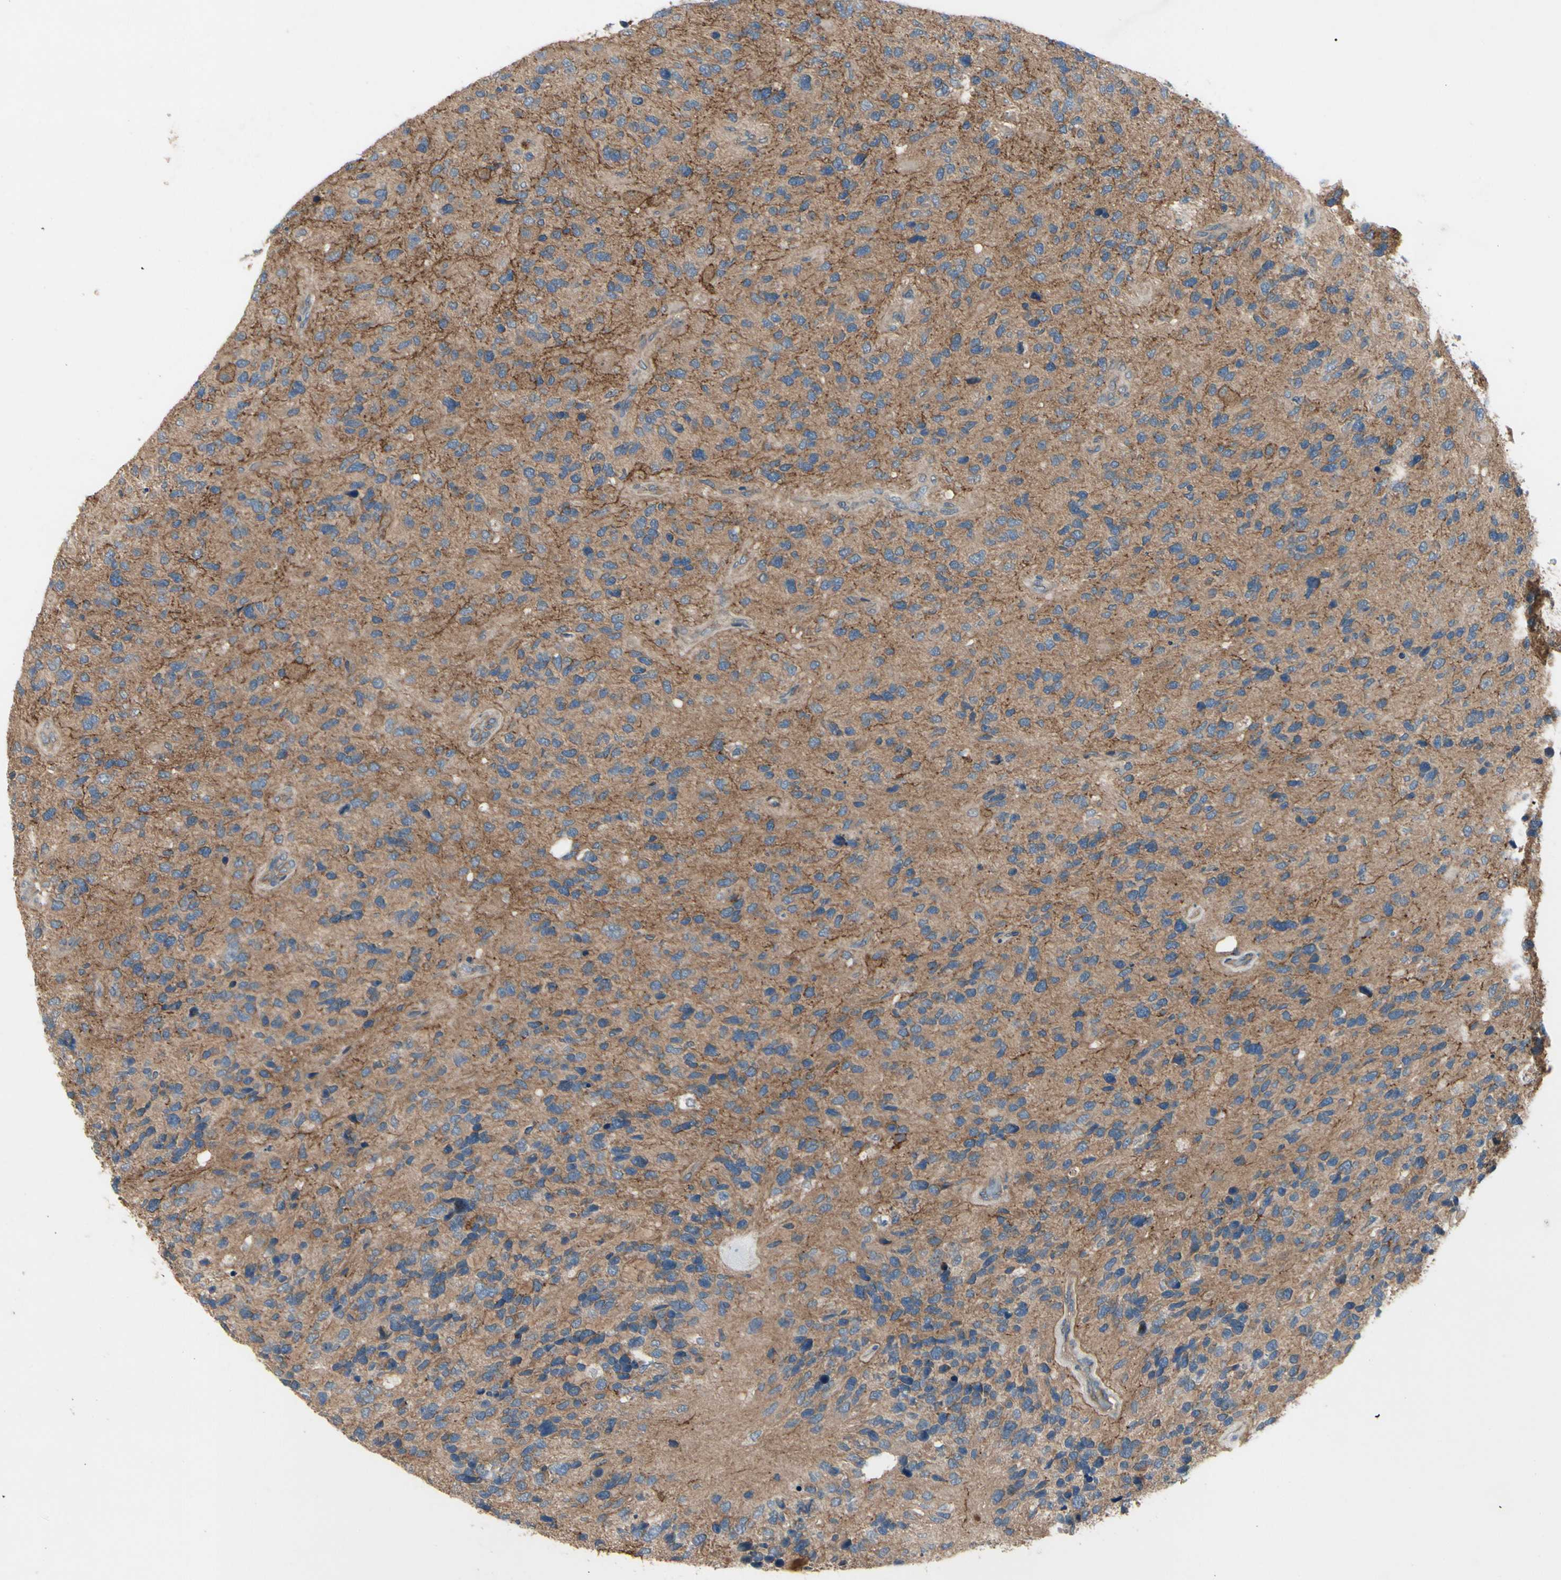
{"staining": {"intensity": "moderate", "quantity": "<25%", "location": "cytoplasmic/membranous"}, "tissue": "glioma", "cell_type": "Tumor cells", "image_type": "cancer", "snomed": [{"axis": "morphology", "description": "Glioma, malignant, High grade"}, {"axis": "topography", "description": "Brain"}], "caption": "Protein analysis of glioma tissue demonstrates moderate cytoplasmic/membranous expression in approximately <25% of tumor cells. The staining was performed using DAB (3,3'-diaminobenzidine) to visualize the protein expression in brown, while the nuclei were stained in blue with hematoxylin (Magnification: 20x).", "gene": "ICAM5", "patient": {"sex": "female", "age": 58}}